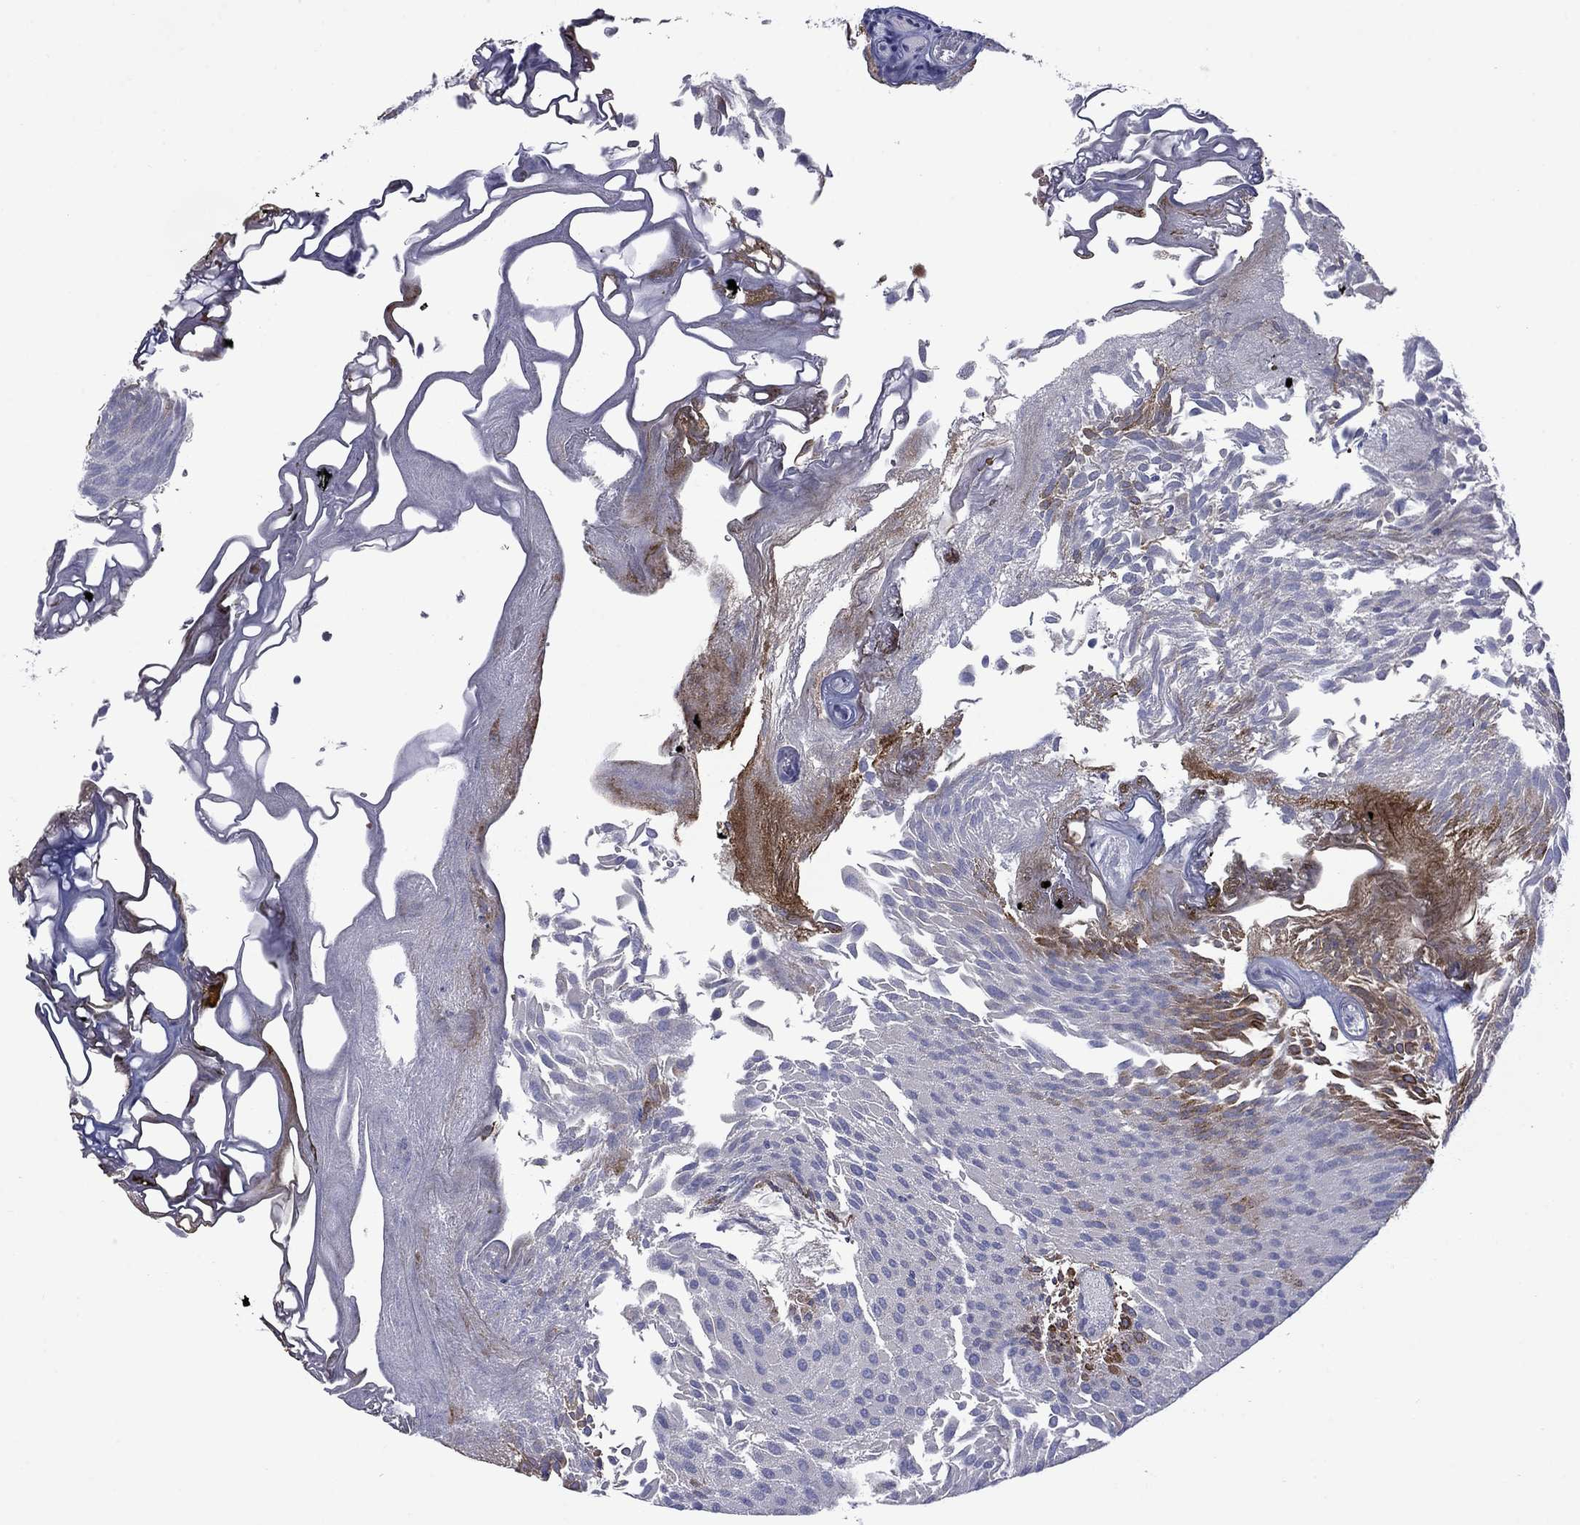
{"staining": {"intensity": "strong", "quantity": "<25%", "location": "cytoplasmic/membranous,nuclear"}, "tissue": "urothelial cancer", "cell_type": "Tumor cells", "image_type": "cancer", "snomed": [{"axis": "morphology", "description": "Urothelial carcinoma, Low grade"}, {"axis": "topography", "description": "Urinary bladder"}], "caption": "Immunohistochemistry micrograph of neoplastic tissue: human urothelial cancer stained using immunohistochemistry (IHC) displays medium levels of strong protein expression localized specifically in the cytoplasmic/membranous and nuclear of tumor cells, appearing as a cytoplasmic/membranous and nuclear brown color.", "gene": "TMPRSS11A", "patient": {"sex": "male", "age": 52}}